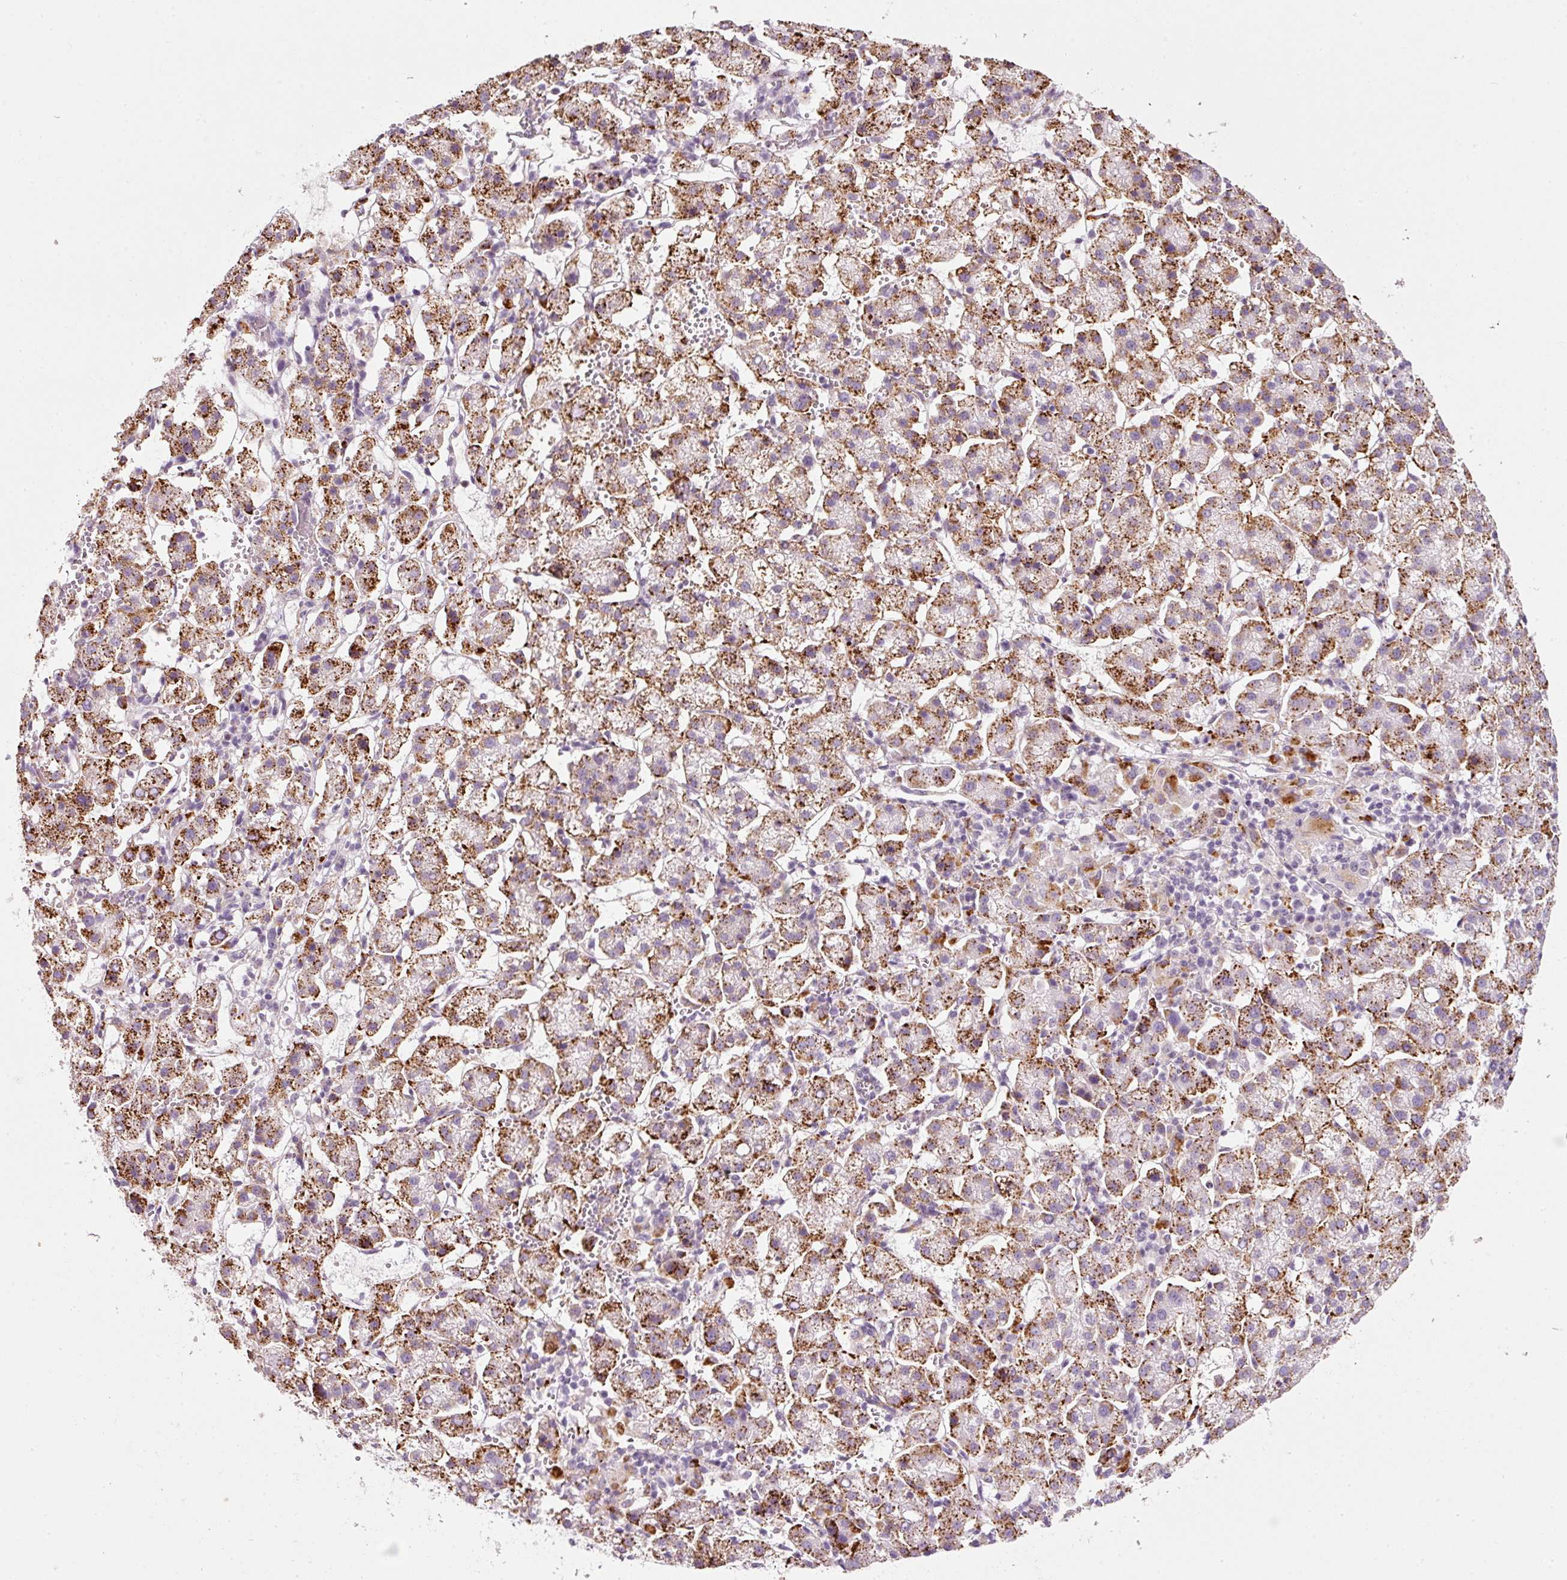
{"staining": {"intensity": "moderate", "quantity": ">75%", "location": "cytoplasmic/membranous"}, "tissue": "liver cancer", "cell_type": "Tumor cells", "image_type": "cancer", "snomed": [{"axis": "morphology", "description": "Carcinoma, Hepatocellular, NOS"}, {"axis": "topography", "description": "Liver"}], "caption": "Immunohistochemical staining of human hepatocellular carcinoma (liver) exhibits medium levels of moderate cytoplasmic/membranous positivity in about >75% of tumor cells.", "gene": "ZNF639", "patient": {"sex": "female", "age": 58}}